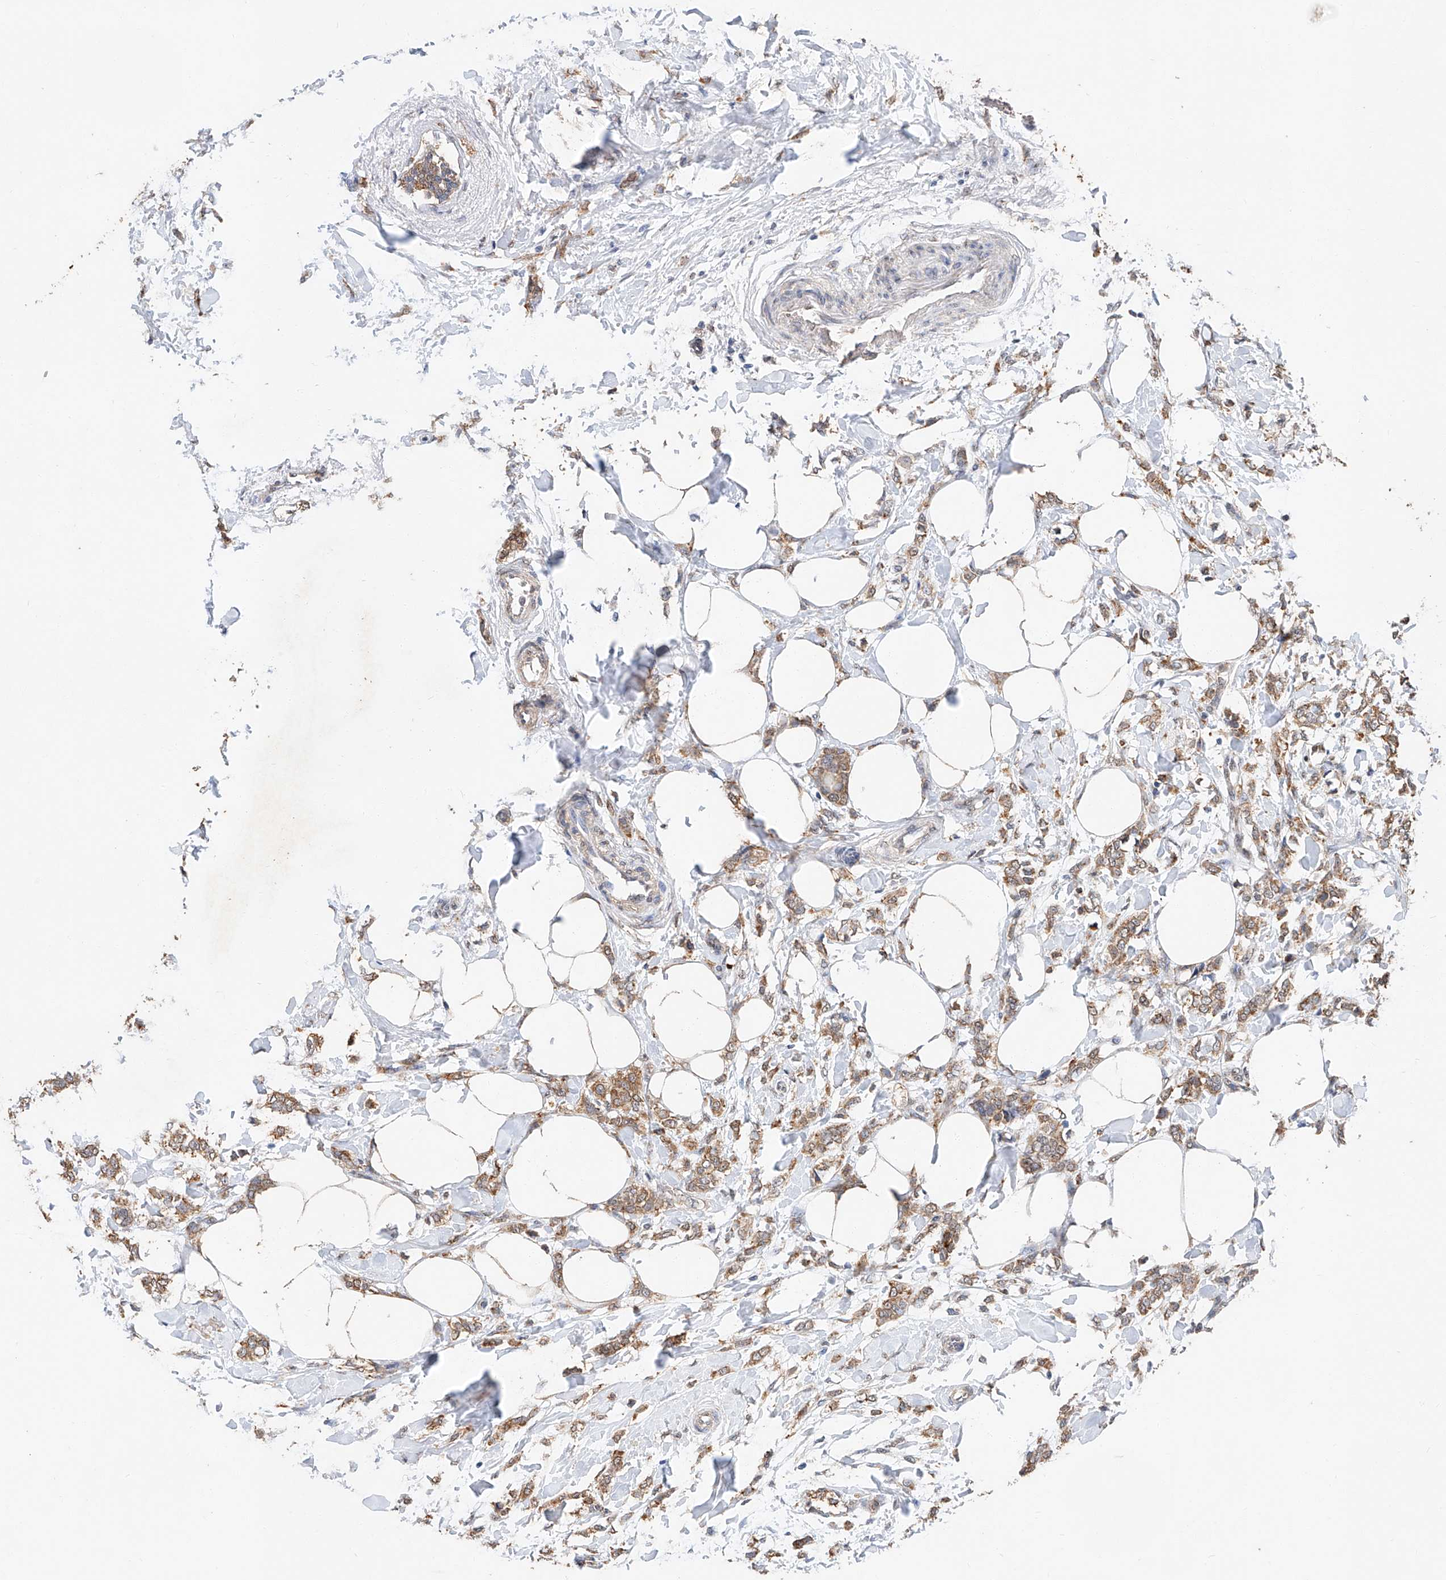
{"staining": {"intensity": "moderate", "quantity": ">75%", "location": "cytoplasmic/membranous"}, "tissue": "breast cancer", "cell_type": "Tumor cells", "image_type": "cancer", "snomed": [{"axis": "morphology", "description": "Lobular carcinoma, in situ"}, {"axis": "morphology", "description": "Lobular carcinoma"}, {"axis": "topography", "description": "Breast"}], "caption": "Tumor cells display medium levels of moderate cytoplasmic/membranous positivity in about >75% of cells in human breast cancer (lobular carcinoma in situ). (brown staining indicates protein expression, while blue staining denotes nuclei).", "gene": "CERS4", "patient": {"sex": "female", "age": 41}}